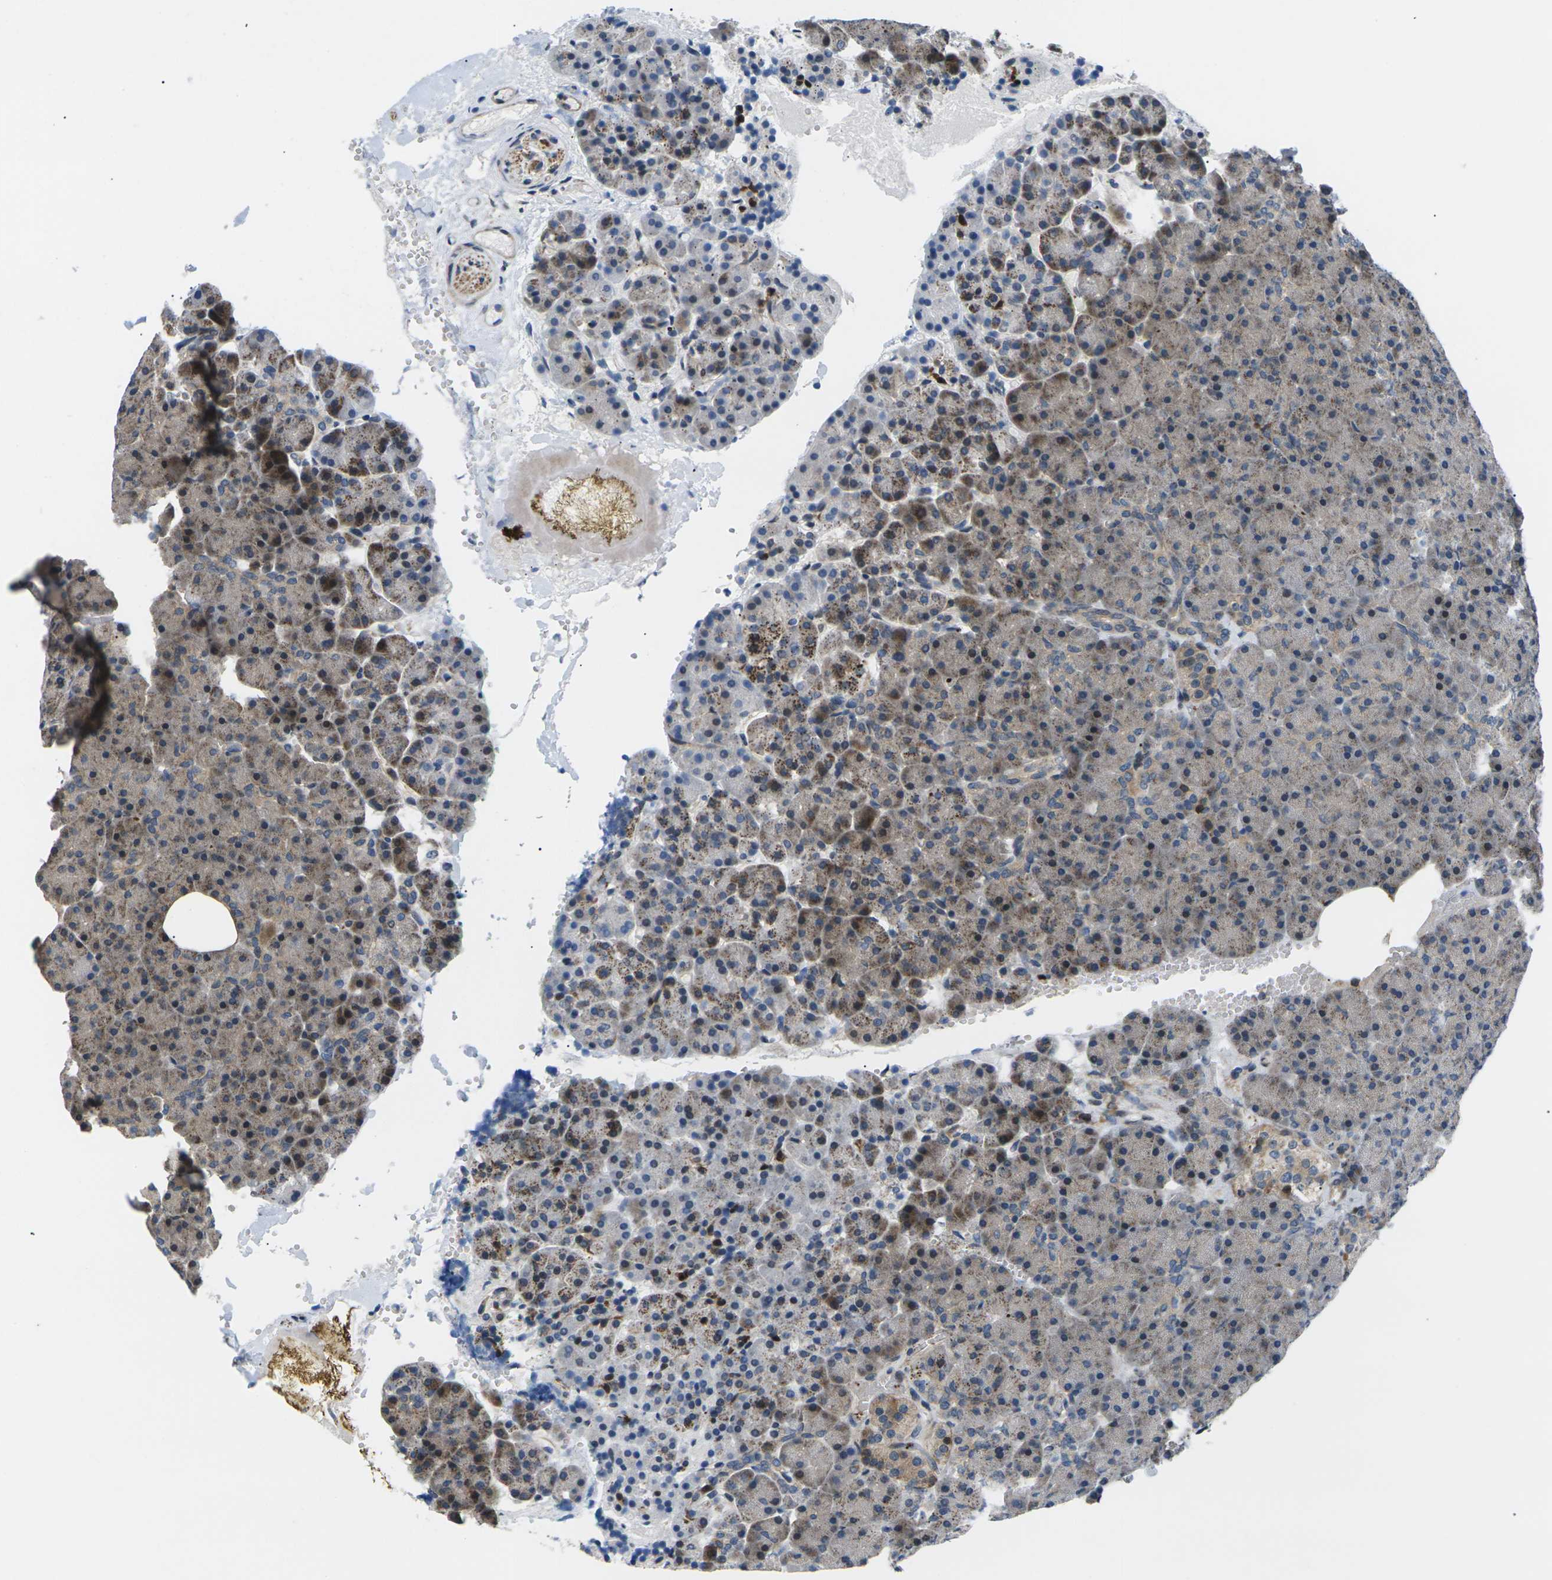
{"staining": {"intensity": "moderate", "quantity": "<25%", "location": "cytoplasmic/membranous"}, "tissue": "pancreas", "cell_type": "Exocrine glandular cells", "image_type": "normal", "snomed": [{"axis": "morphology", "description": "Normal tissue, NOS"}, {"axis": "topography", "description": "Pancreas"}], "caption": "Immunohistochemical staining of unremarkable pancreas exhibits moderate cytoplasmic/membranous protein positivity in approximately <25% of exocrine glandular cells. (Stains: DAB in brown, nuclei in blue, Microscopy: brightfield microscopy at high magnification).", "gene": "RPS6KA3", "patient": {"sex": "female", "age": 35}}